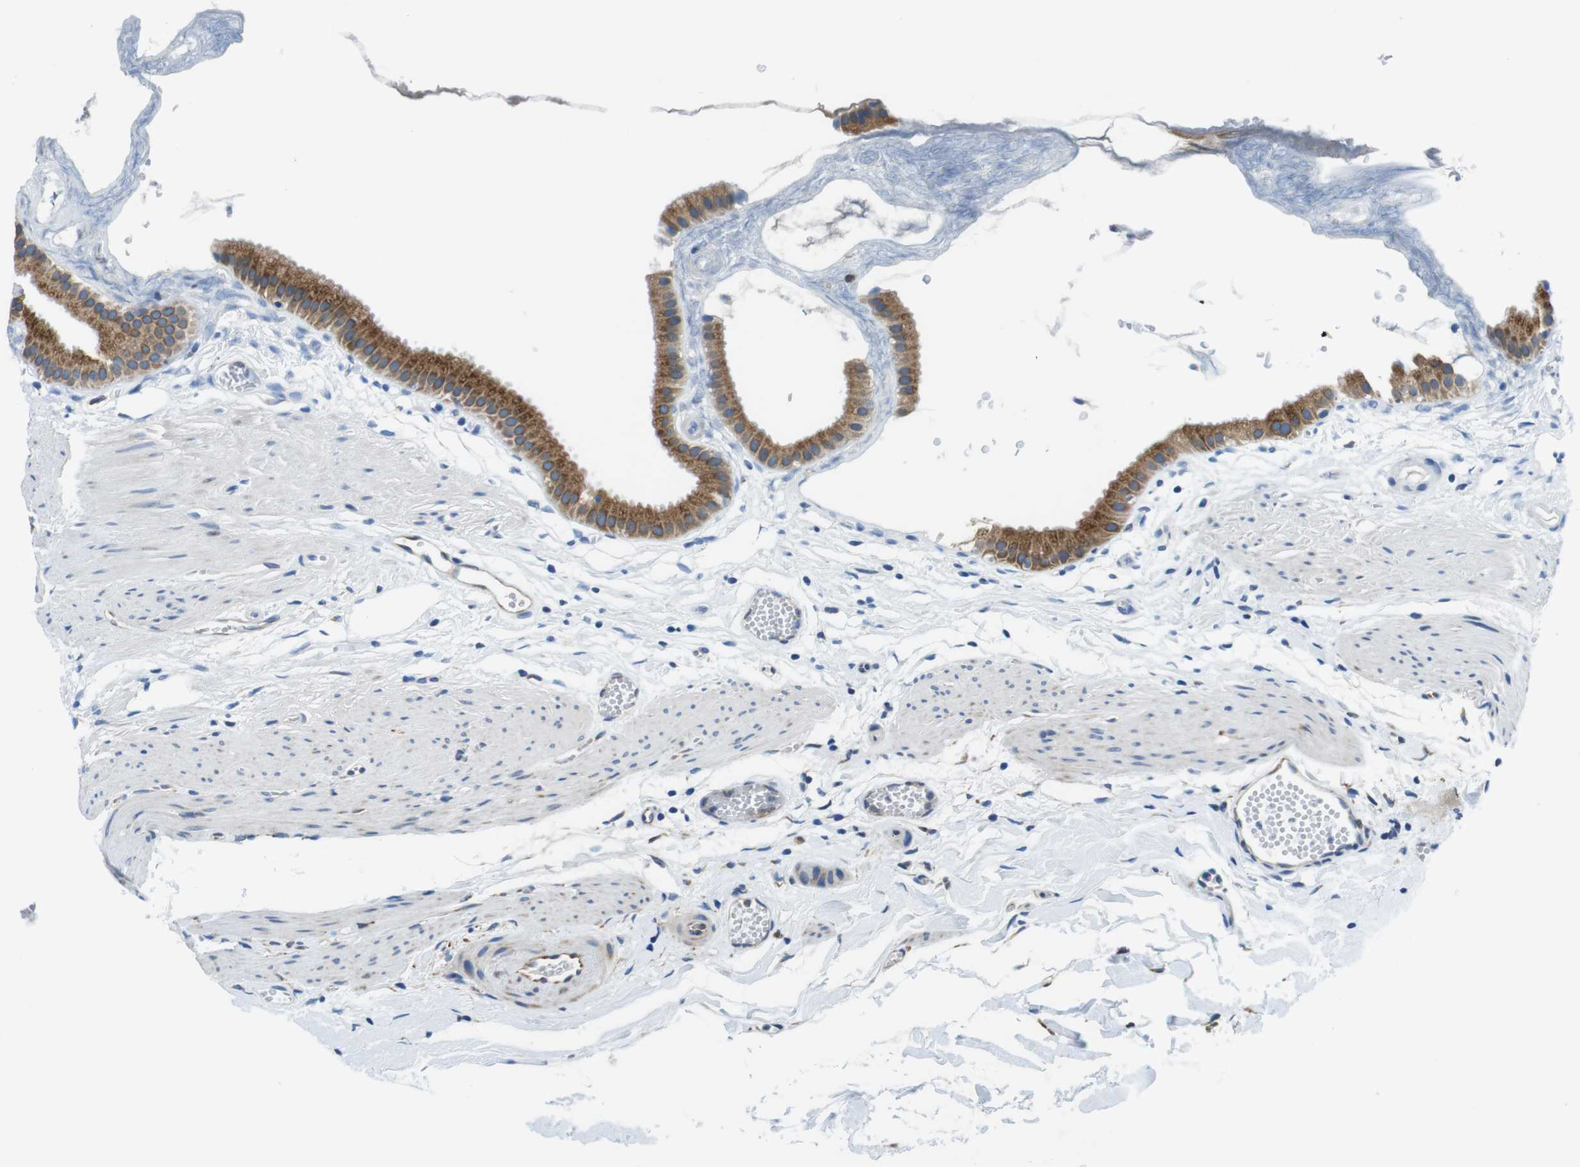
{"staining": {"intensity": "moderate", "quantity": ">75%", "location": "cytoplasmic/membranous"}, "tissue": "gallbladder", "cell_type": "Glandular cells", "image_type": "normal", "snomed": [{"axis": "morphology", "description": "Normal tissue, NOS"}, {"axis": "topography", "description": "Gallbladder"}], "caption": "A brown stain highlights moderate cytoplasmic/membranous positivity of a protein in glandular cells of unremarkable human gallbladder.", "gene": "UGGT1", "patient": {"sex": "female", "age": 64}}